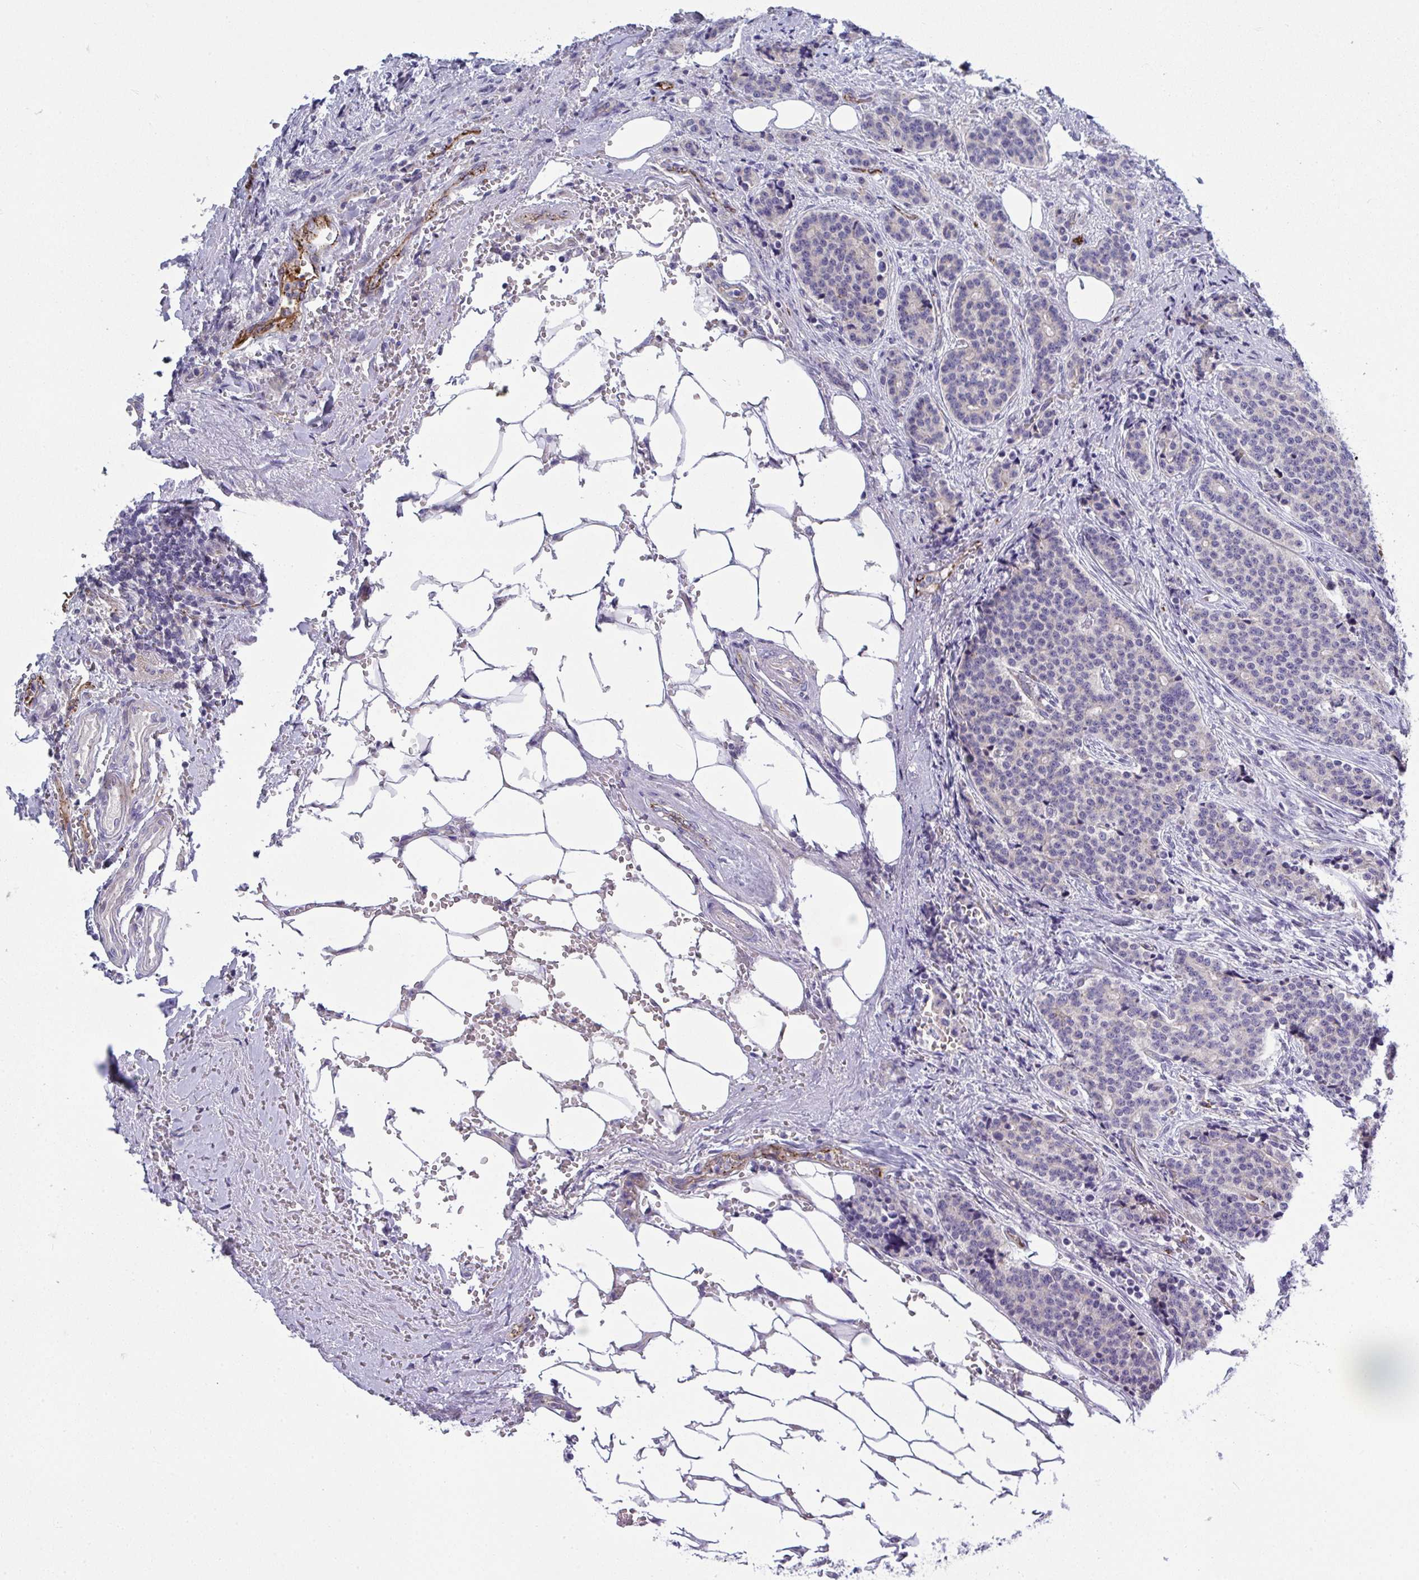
{"staining": {"intensity": "negative", "quantity": "none", "location": "none"}, "tissue": "carcinoid", "cell_type": "Tumor cells", "image_type": "cancer", "snomed": [{"axis": "morphology", "description": "Carcinoid, malignant, NOS"}, {"axis": "topography", "description": "Small intestine"}], "caption": "Carcinoid (malignant) was stained to show a protein in brown. There is no significant expression in tumor cells. (Brightfield microscopy of DAB IHC at high magnification).", "gene": "TOR1AIP2", "patient": {"sex": "female", "age": 73}}